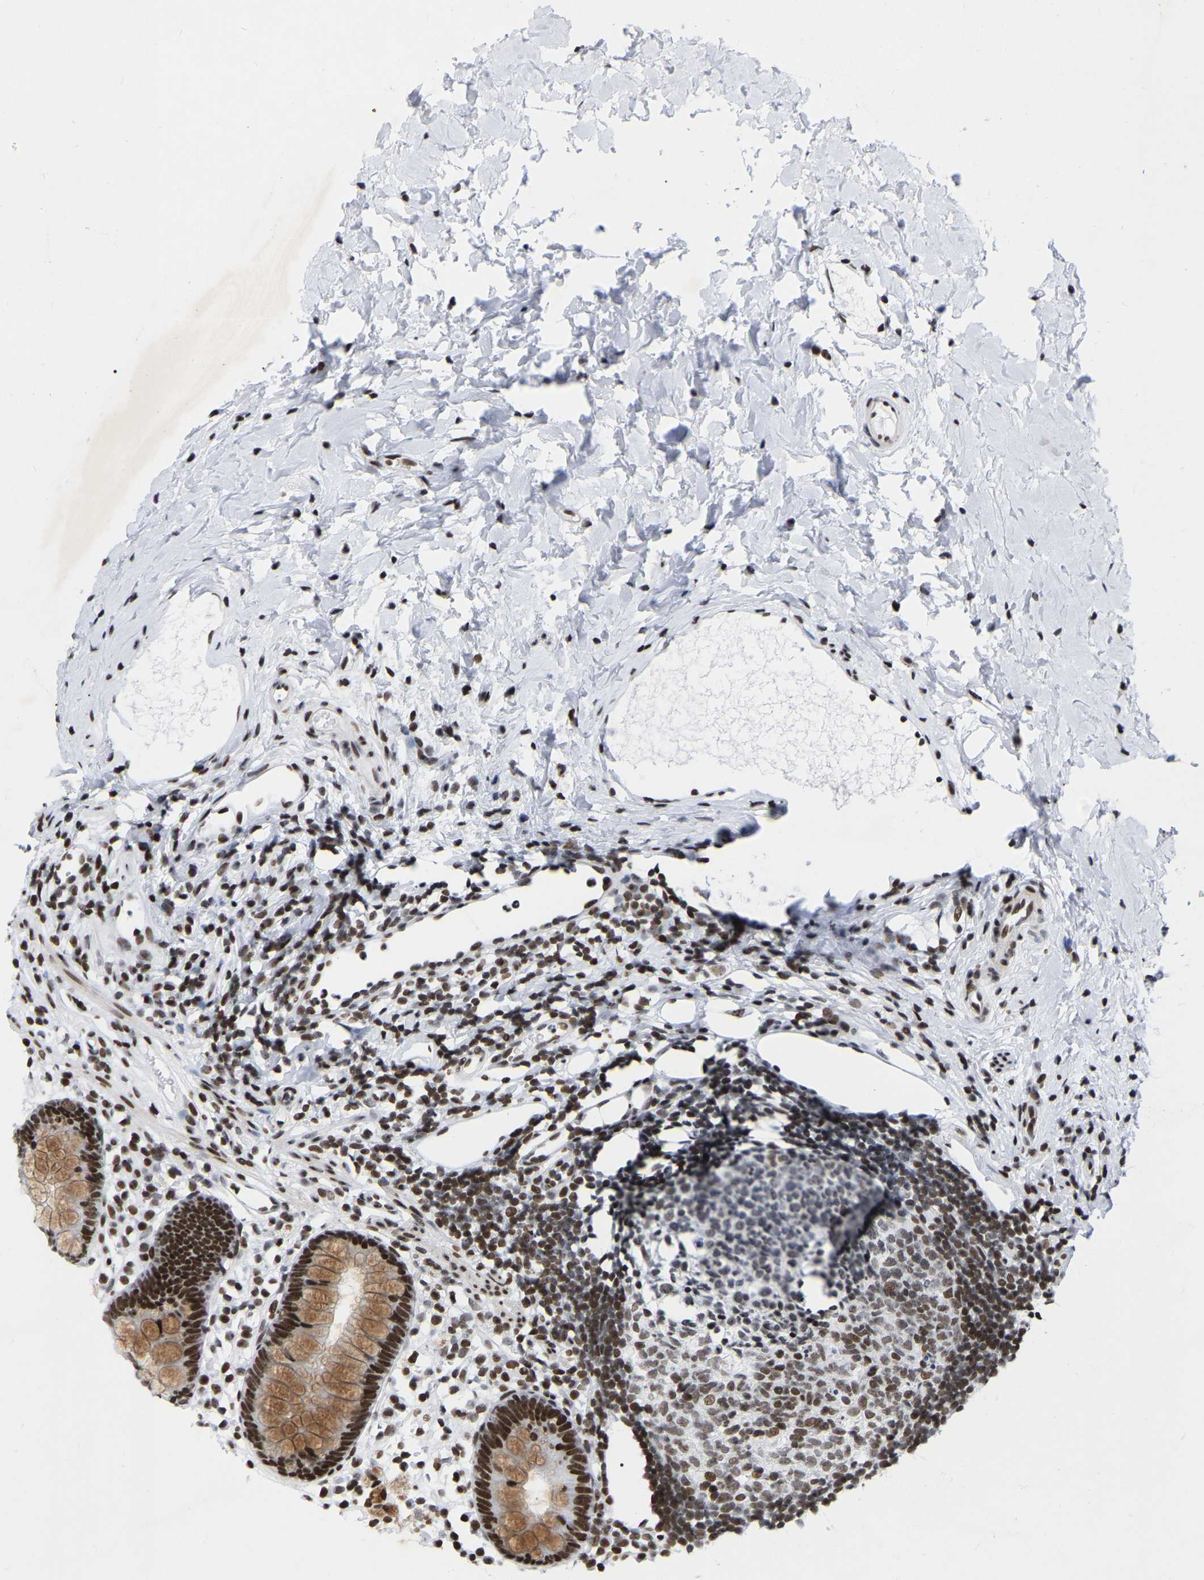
{"staining": {"intensity": "strong", "quantity": ">75%", "location": "nuclear"}, "tissue": "appendix", "cell_type": "Glandular cells", "image_type": "normal", "snomed": [{"axis": "morphology", "description": "Normal tissue, NOS"}, {"axis": "topography", "description": "Appendix"}], "caption": "Brown immunohistochemical staining in normal appendix exhibits strong nuclear expression in approximately >75% of glandular cells.", "gene": "PRCC", "patient": {"sex": "female", "age": 20}}